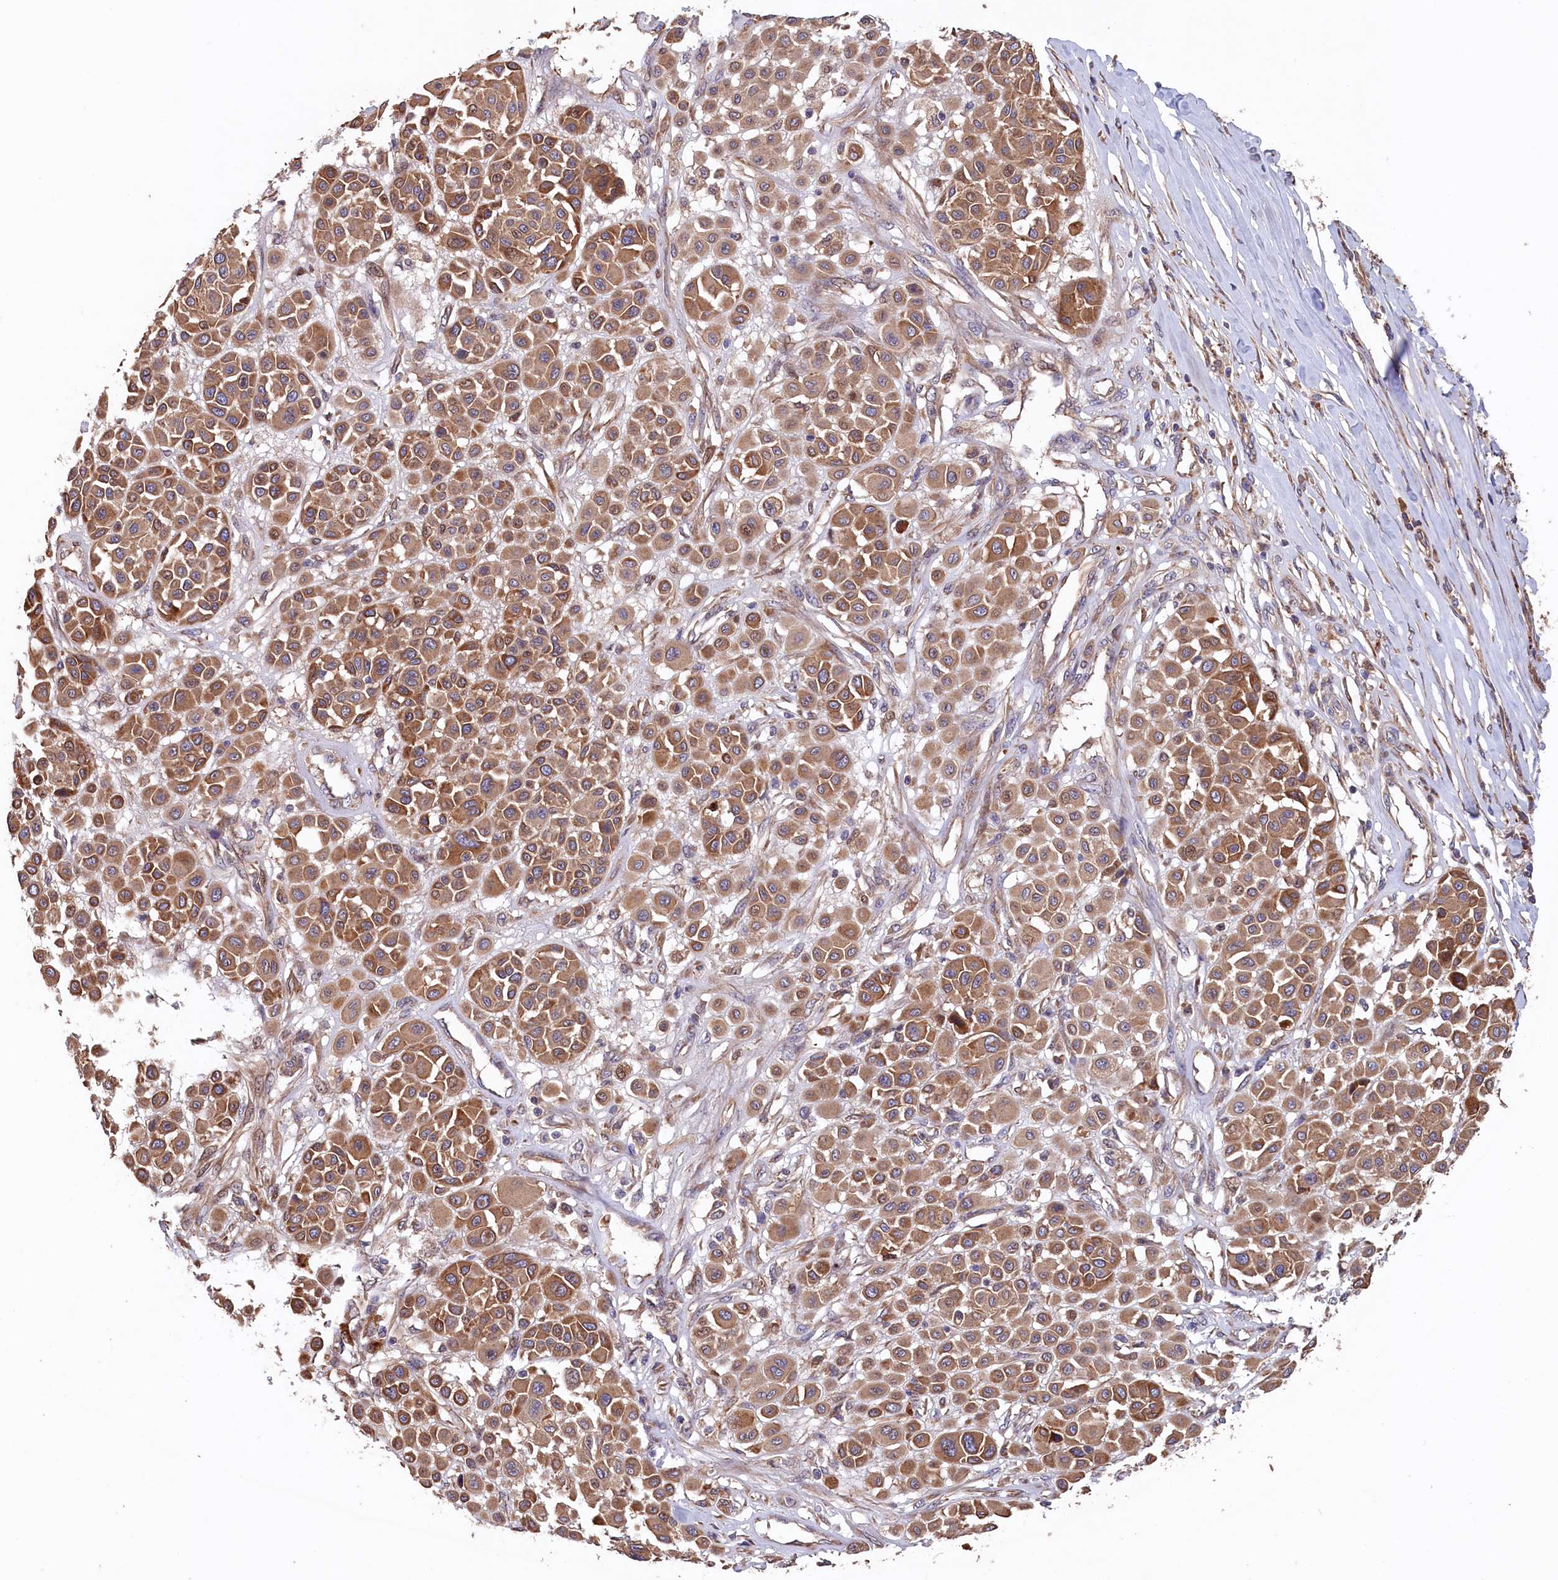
{"staining": {"intensity": "moderate", "quantity": ">75%", "location": "cytoplasmic/membranous"}, "tissue": "melanoma", "cell_type": "Tumor cells", "image_type": "cancer", "snomed": [{"axis": "morphology", "description": "Malignant melanoma, Metastatic site"}, {"axis": "topography", "description": "Soft tissue"}], "caption": "This histopathology image reveals IHC staining of human melanoma, with medium moderate cytoplasmic/membranous expression in about >75% of tumor cells.", "gene": "GREB1L", "patient": {"sex": "male", "age": 41}}